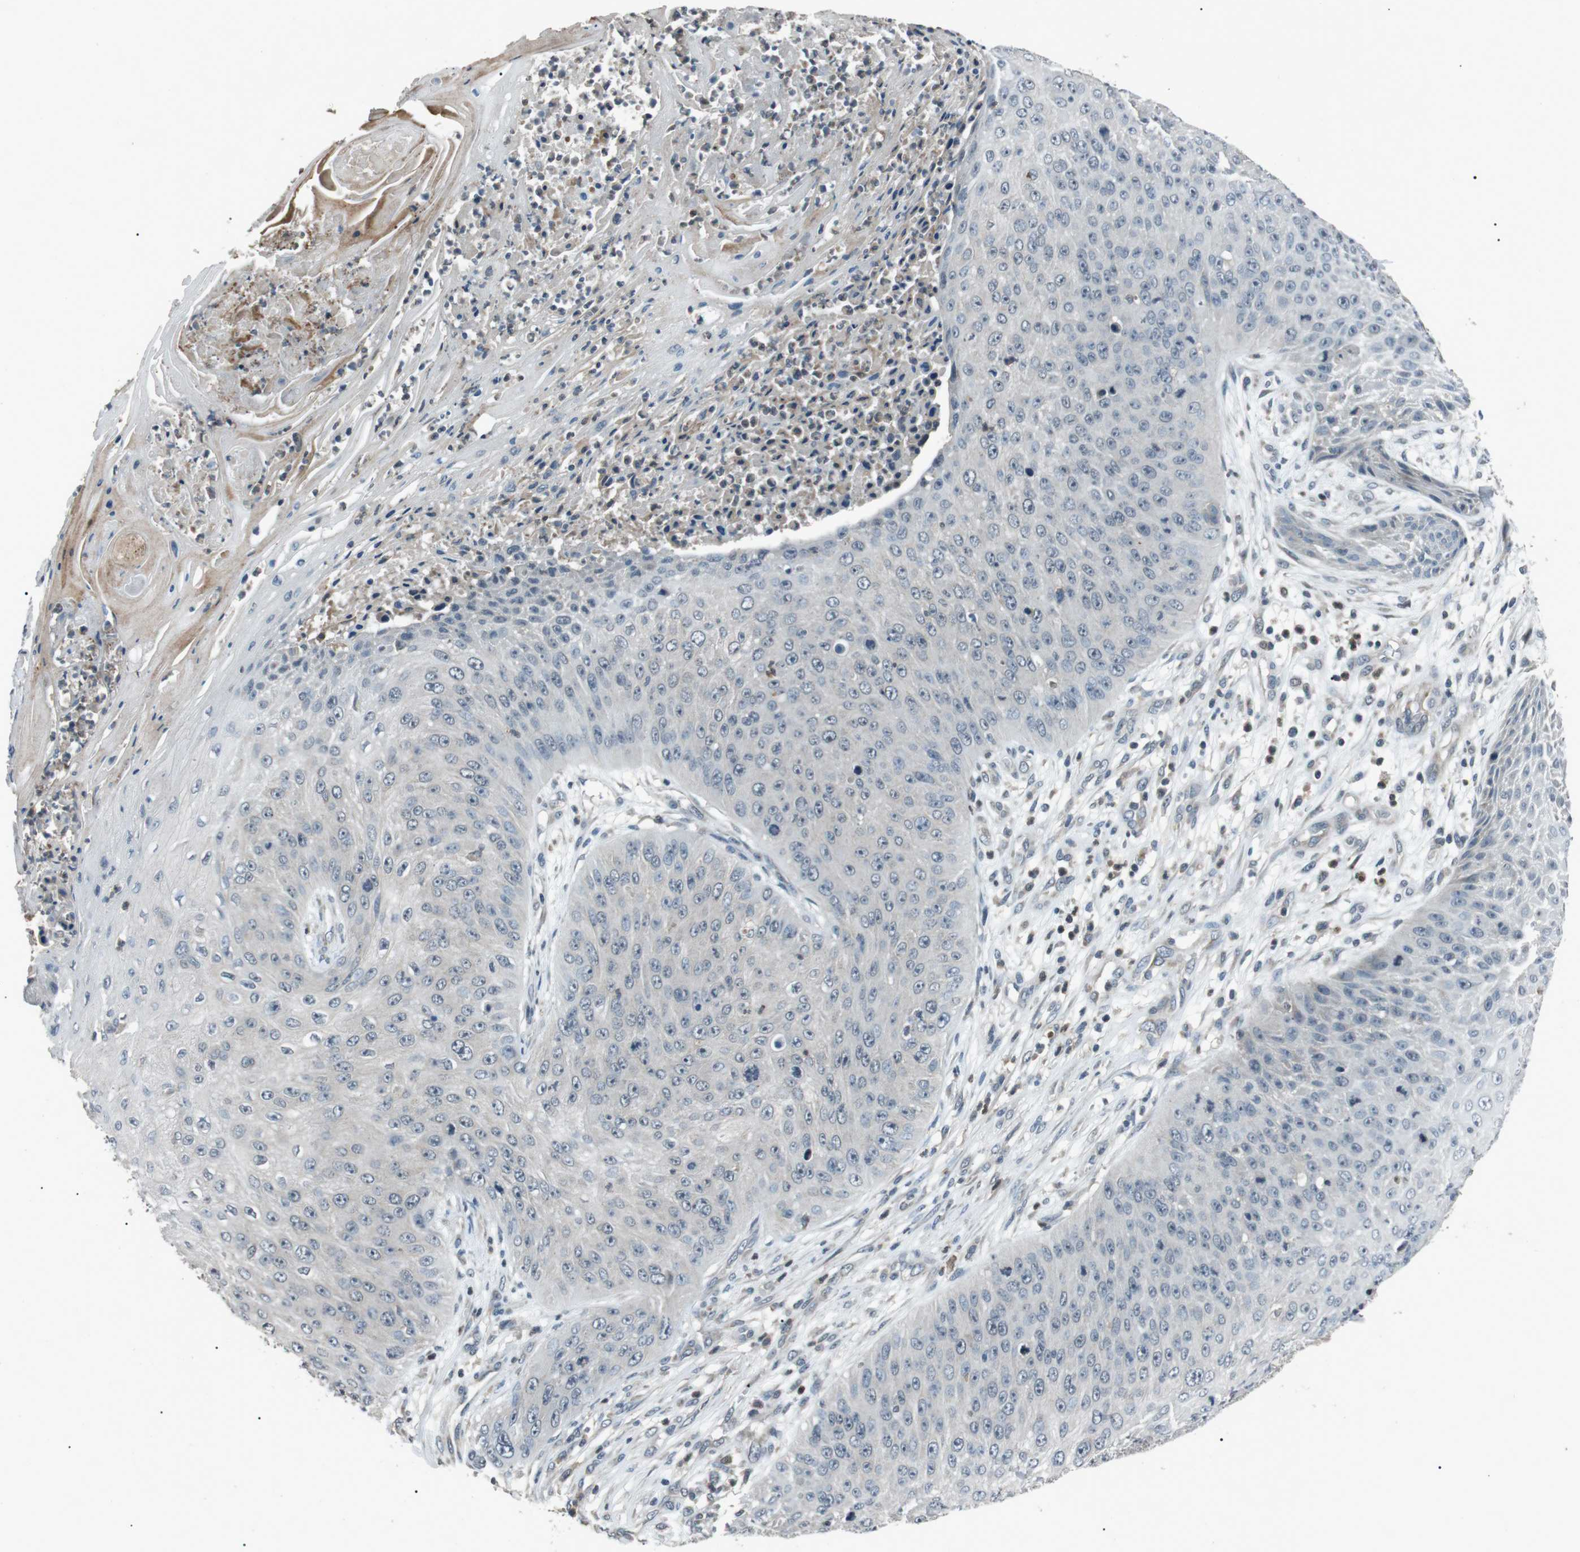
{"staining": {"intensity": "negative", "quantity": "none", "location": "none"}, "tissue": "skin cancer", "cell_type": "Tumor cells", "image_type": "cancer", "snomed": [{"axis": "morphology", "description": "Squamous cell carcinoma, NOS"}, {"axis": "topography", "description": "Skin"}], "caption": "The micrograph displays no significant expression in tumor cells of skin cancer.", "gene": "NEK7", "patient": {"sex": "female", "age": 80}}